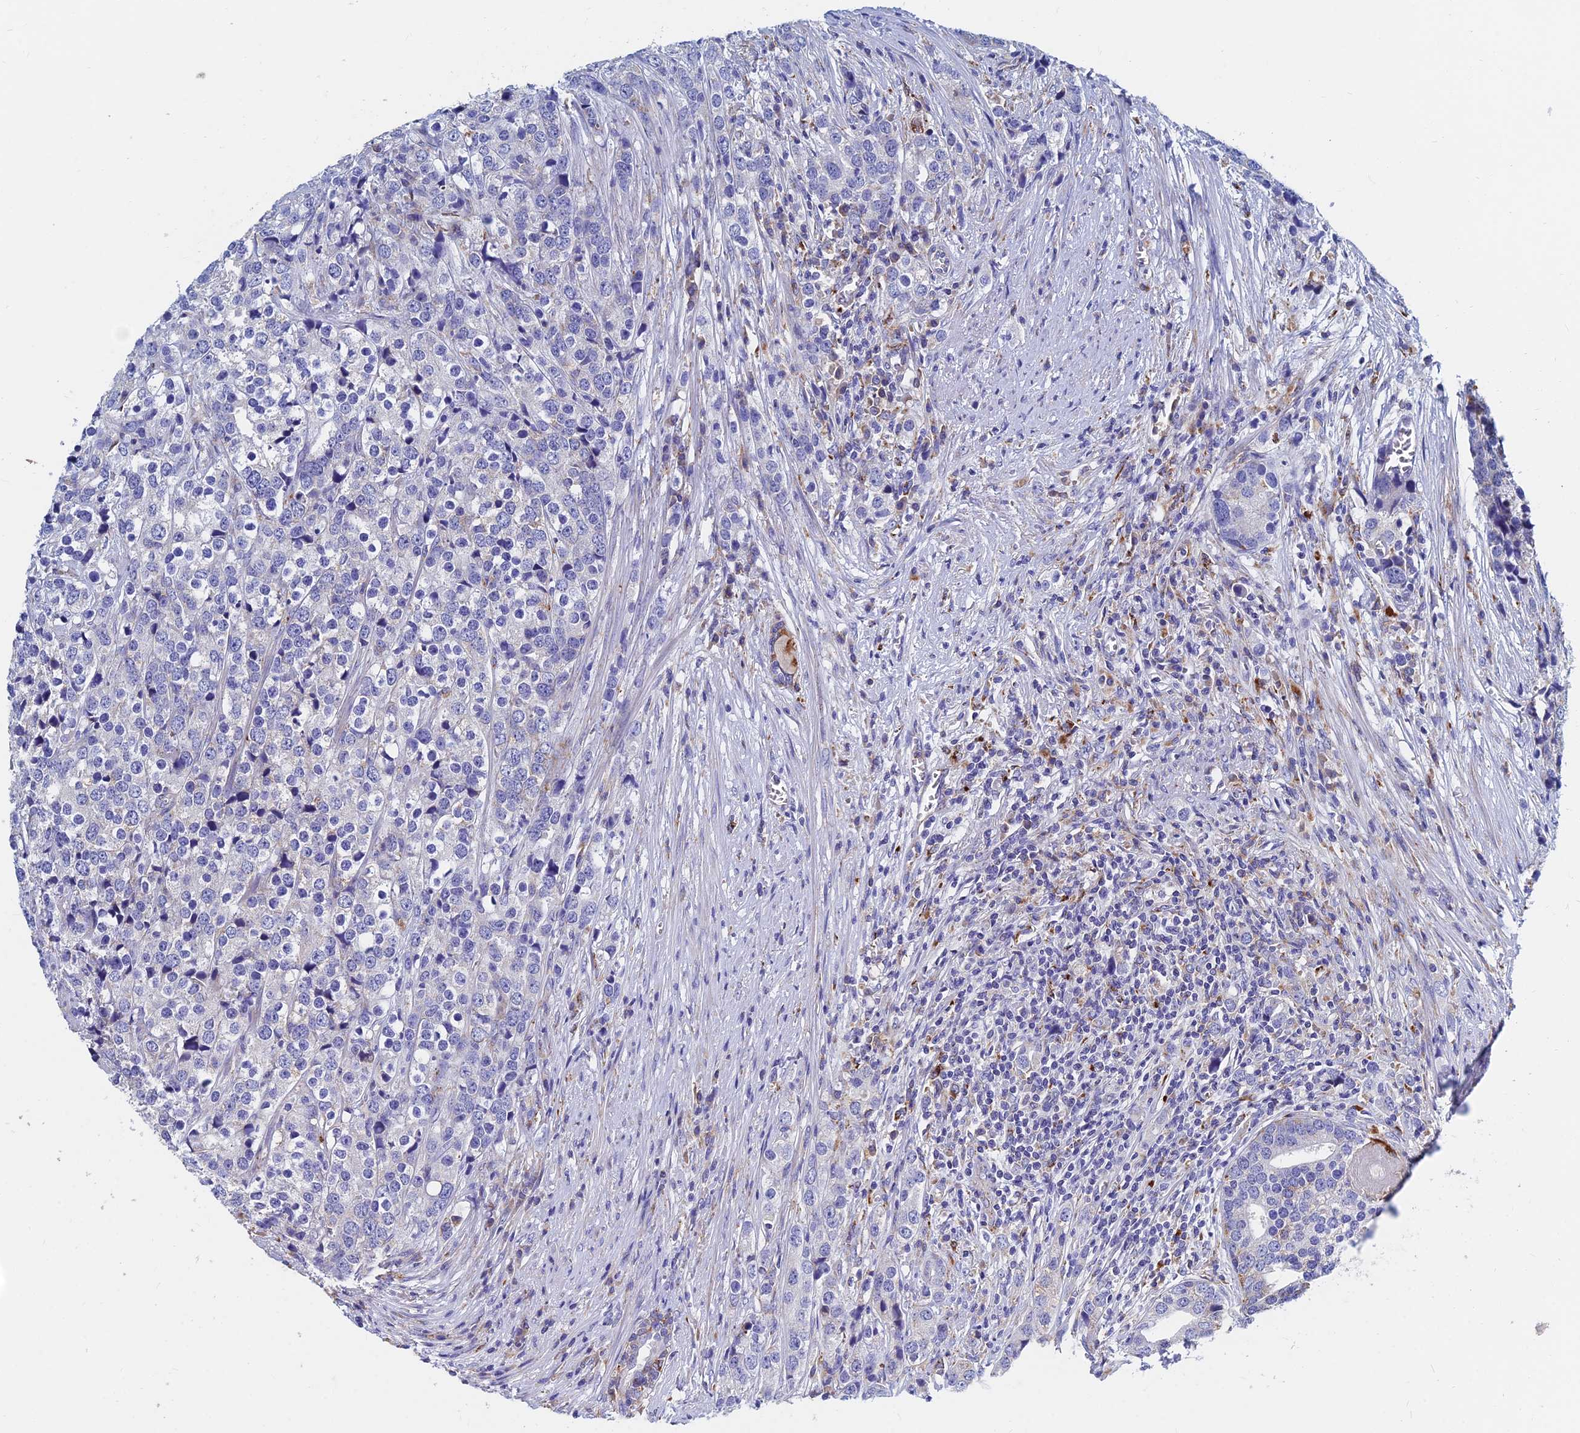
{"staining": {"intensity": "moderate", "quantity": "<25%", "location": "cytoplasmic/membranous"}, "tissue": "prostate cancer", "cell_type": "Tumor cells", "image_type": "cancer", "snomed": [{"axis": "morphology", "description": "Adenocarcinoma, High grade"}, {"axis": "topography", "description": "Prostate"}], "caption": "Prostate cancer stained with DAB (3,3'-diaminobenzidine) immunohistochemistry (IHC) exhibits low levels of moderate cytoplasmic/membranous staining in approximately <25% of tumor cells.", "gene": "SPNS1", "patient": {"sex": "male", "age": 71}}